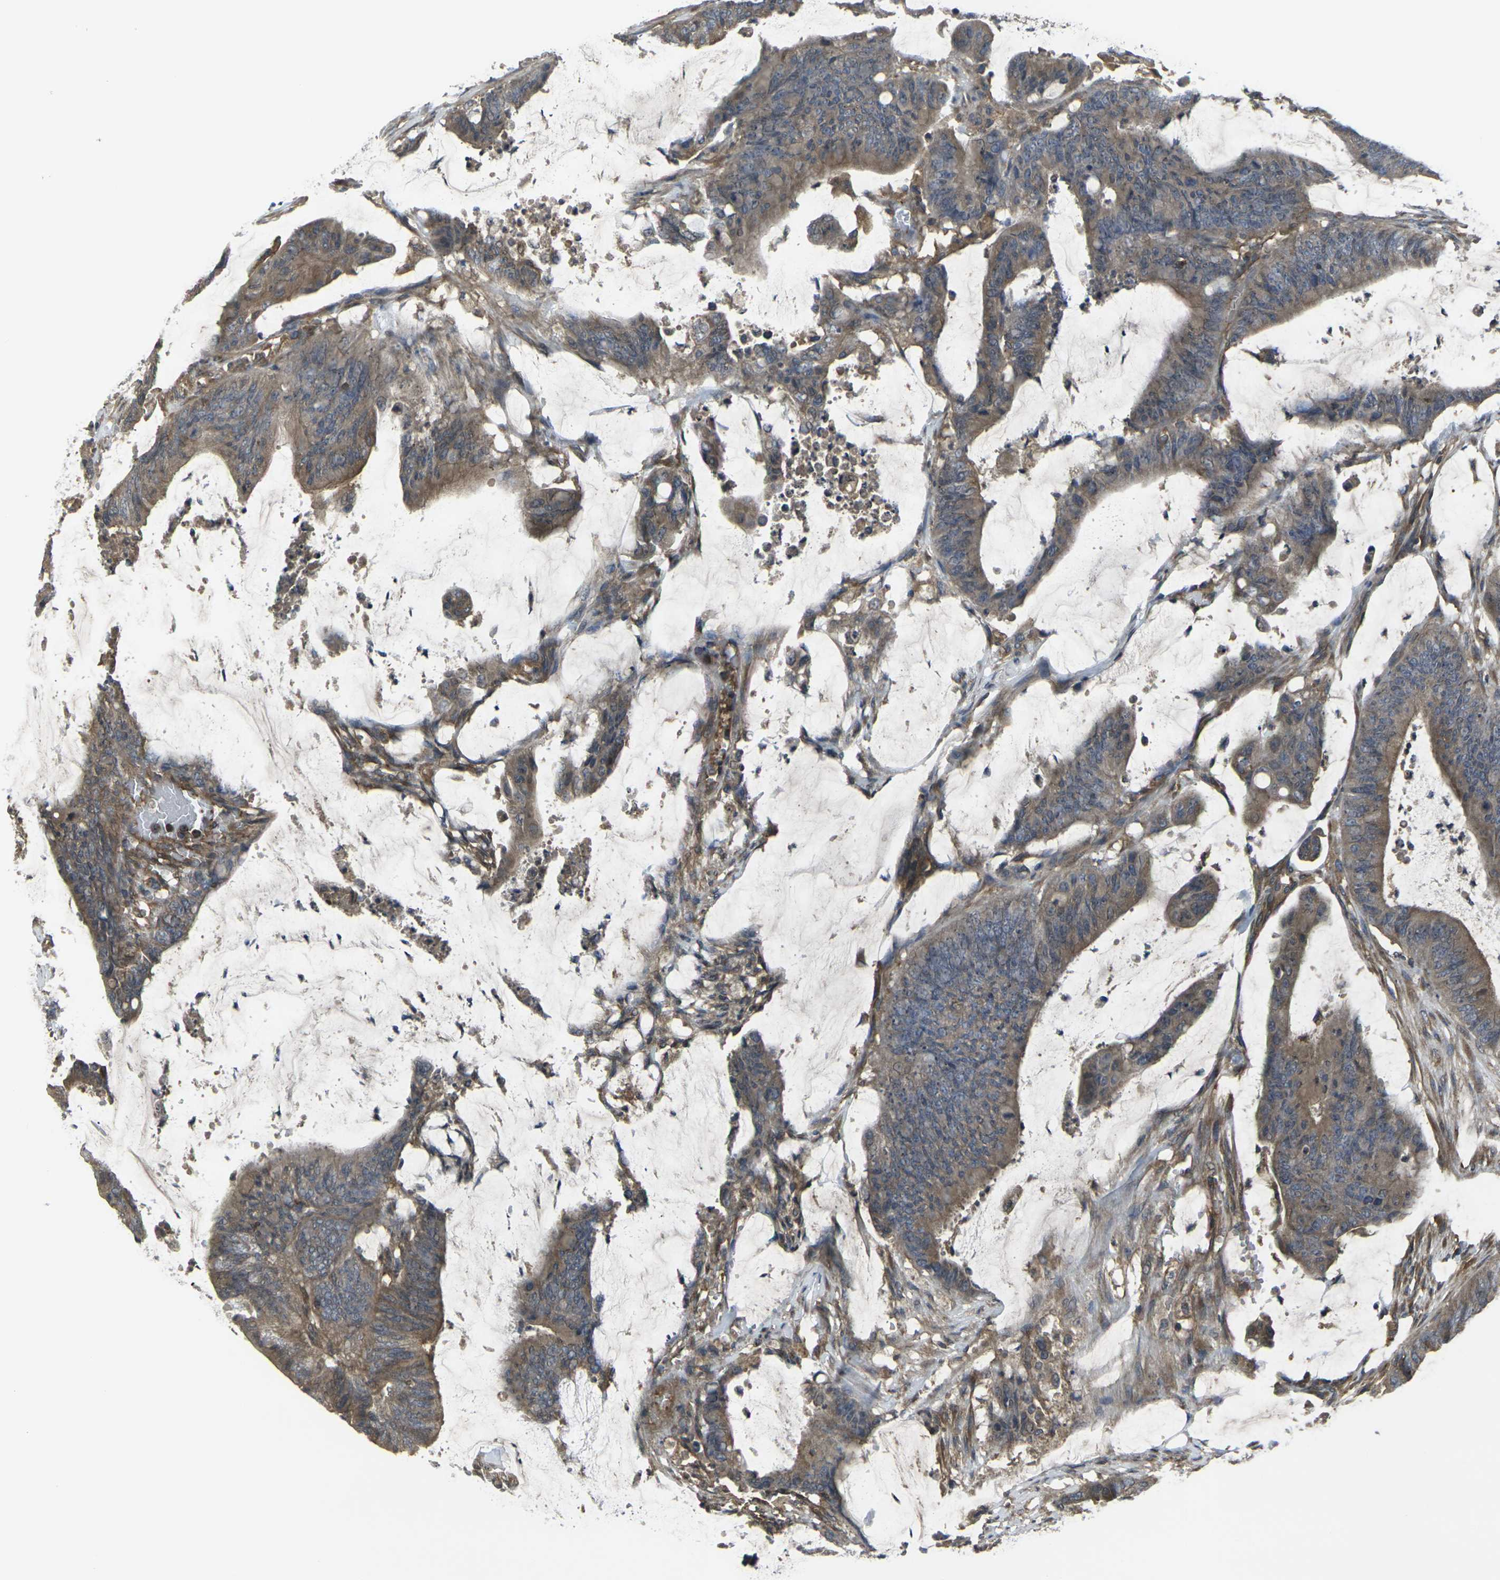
{"staining": {"intensity": "weak", "quantity": ">75%", "location": "cytoplasmic/membranous"}, "tissue": "colorectal cancer", "cell_type": "Tumor cells", "image_type": "cancer", "snomed": [{"axis": "morphology", "description": "Adenocarcinoma, NOS"}, {"axis": "topography", "description": "Rectum"}], "caption": "Immunohistochemical staining of adenocarcinoma (colorectal) exhibits low levels of weak cytoplasmic/membranous expression in about >75% of tumor cells.", "gene": "PRKACB", "patient": {"sex": "female", "age": 66}}